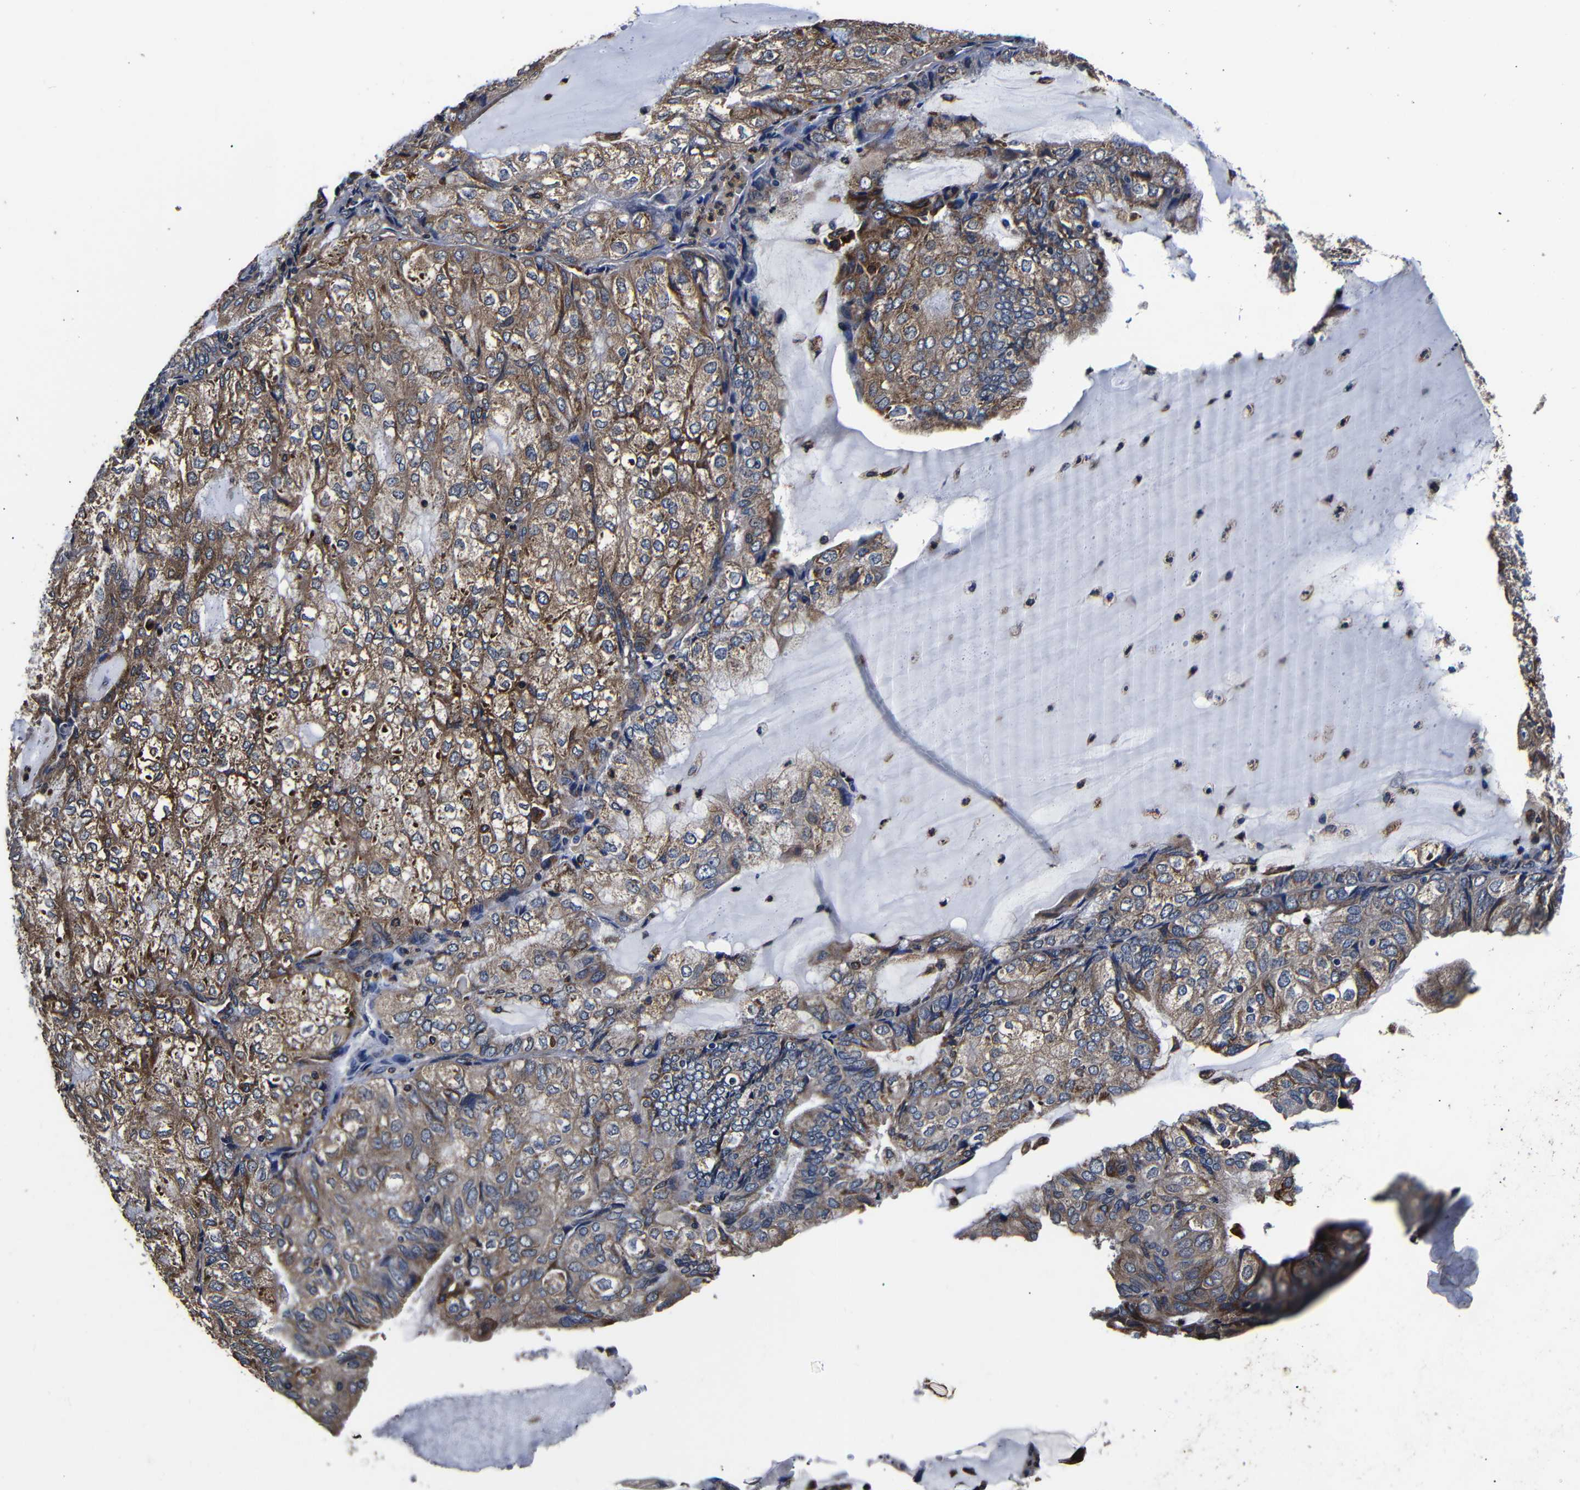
{"staining": {"intensity": "moderate", "quantity": ">75%", "location": "cytoplasmic/membranous"}, "tissue": "endometrial cancer", "cell_type": "Tumor cells", "image_type": "cancer", "snomed": [{"axis": "morphology", "description": "Adenocarcinoma, NOS"}, {"axis": "topography", "description": "Endometrium"}], "caption": "DAB immunohistochemical staining of human endometrial adenocarcinoma shows moderate cytoplasmic/membranous protein expression in about >75% of tumor cells.", "gene": "SCN9A", "patient": {"sex": "female", "age": 81}}